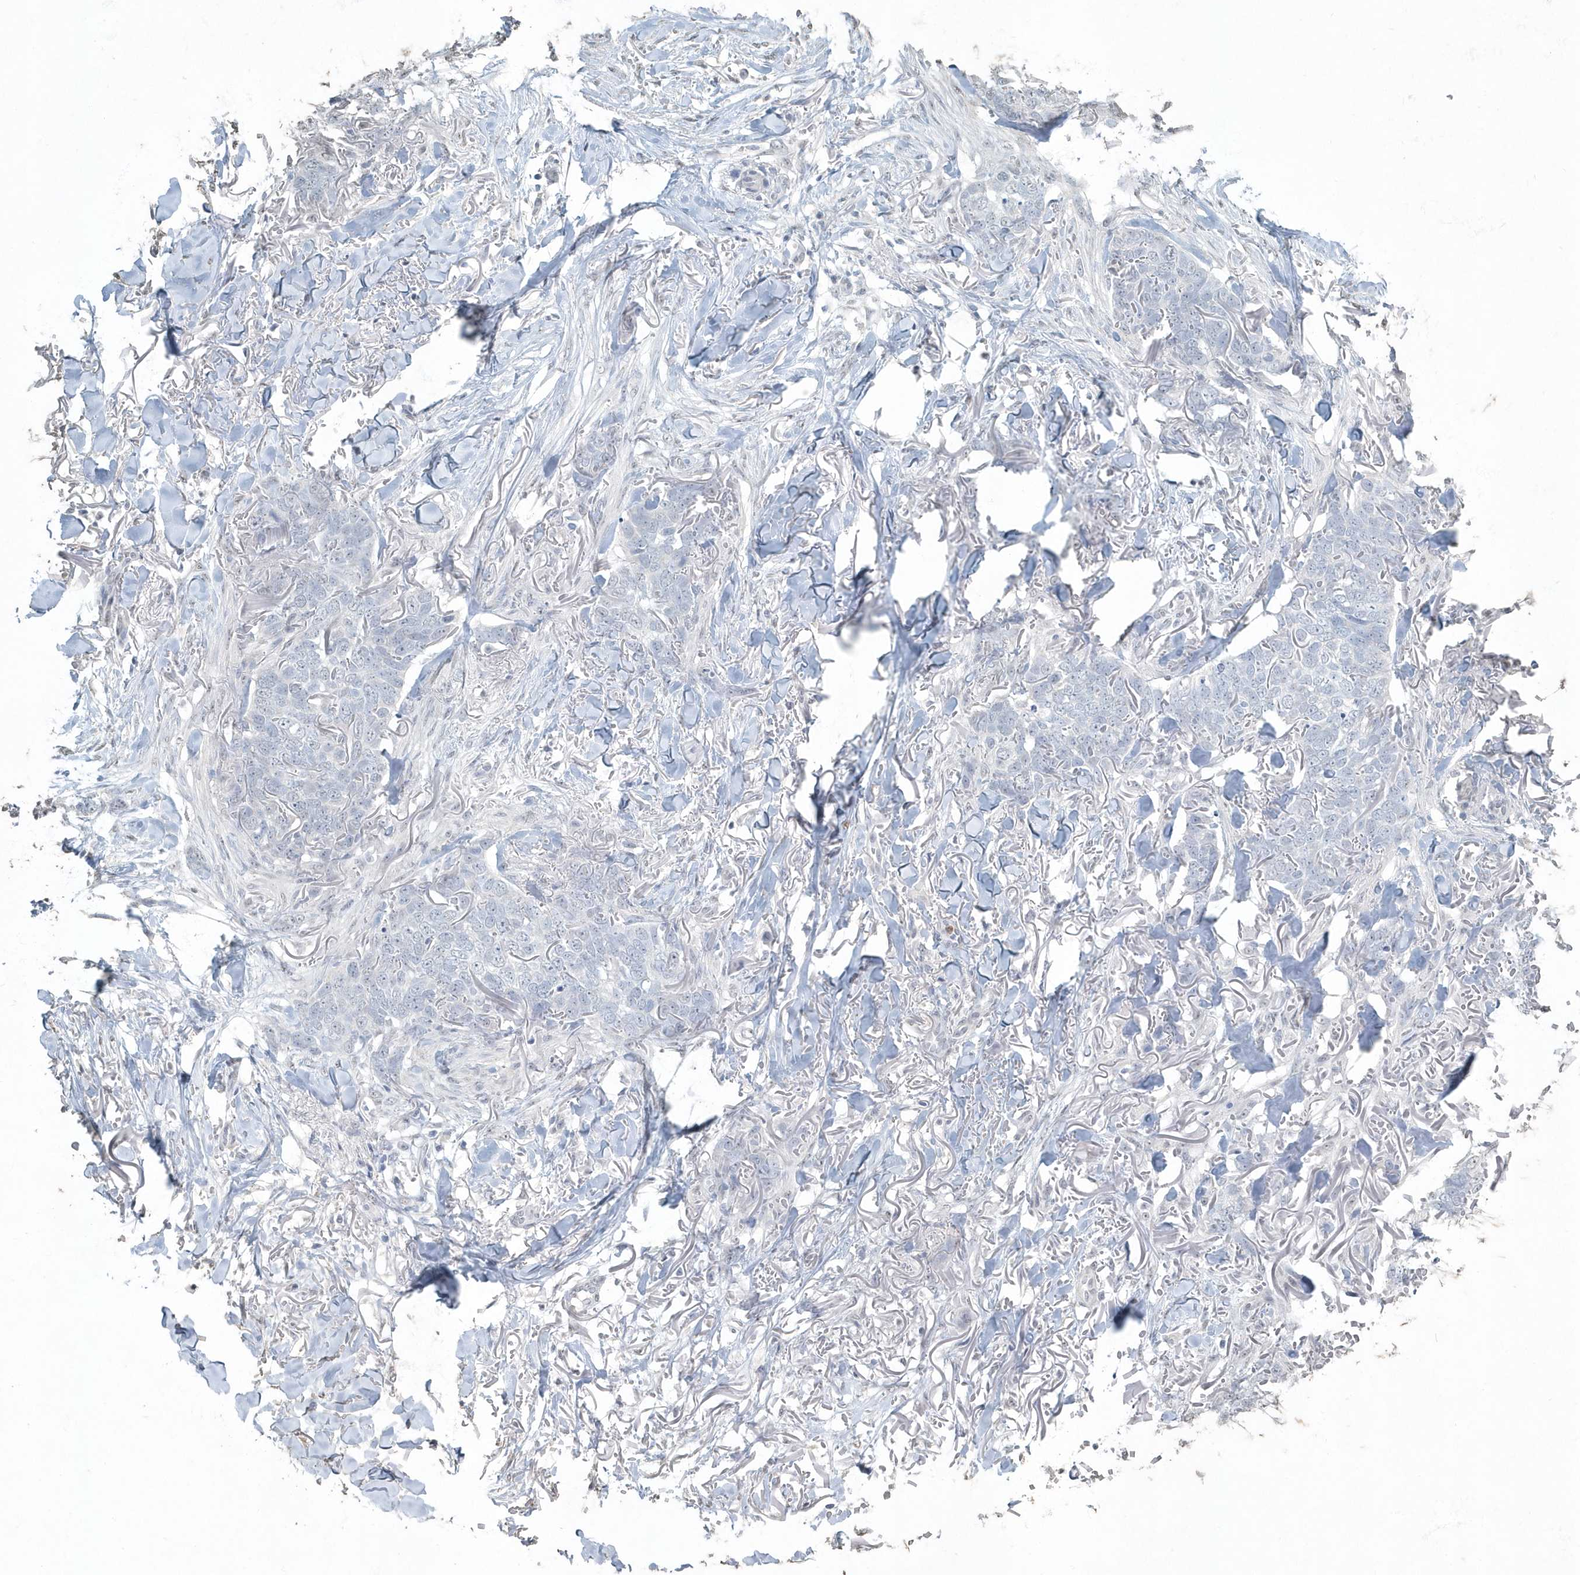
{"staining": {"intensity": "negative", "quantity": "none", "location": "none"}, "tissue": "skin cancer", "cell_type": "Tumor cells", "image_type": "cancer", "snomed": [{"axis": "morphology", "description": "Normal tissue, NOS"}, {"axis": "morphology", "description": "Basal cell carcinoma"}, {"axis": "topography", "description": "Skin"}], "caption": "Tumor cells show no significant protein positivity in basal cell carcinoma (skin). The staining is performed using DAB brown chromogen with nuclei counter-stained in using hematoxylin.", "gene": "MYOT", "patient": {"sex": "male", "age": 77}}